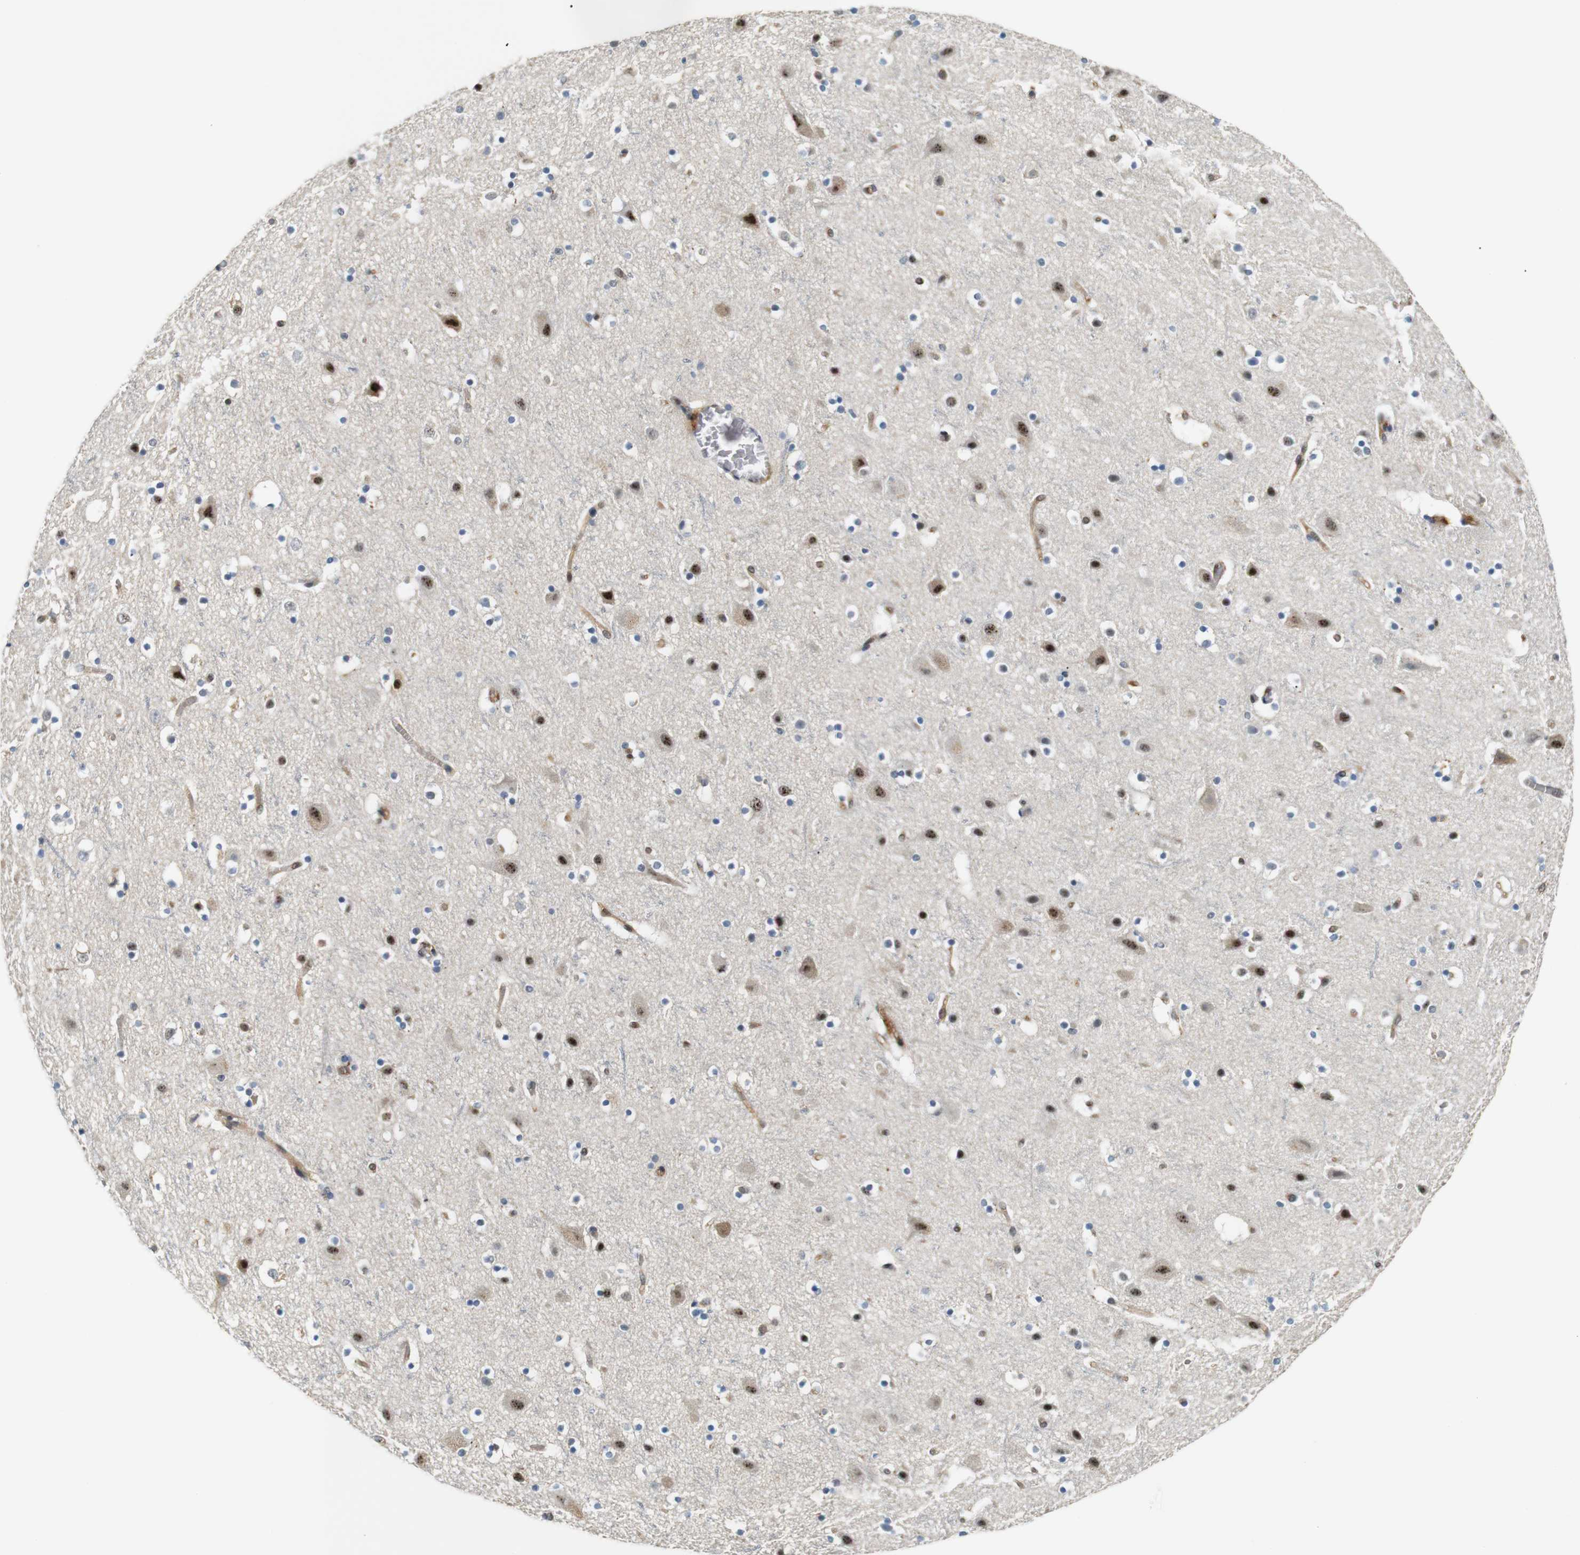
{"staining": {"intensity": "moderate", "quantity": ">75%", "location": "cytoplasmic/membranous,nuclear"}, "tissue": "cerebral cortex", "cell_type": "Endothelial cells", "image_type": "normal", "snomed": [{"axis": "morphology", "description": "Normal tissue, NOS"}, {"axis": "topography", "description": "Cerebral cortex"}], "caption": "The image exhibits immunohistochemical staining of benign cerebral cortex. There is moderate cytoplasmic/membranous,nuclear expression is appreciated in about >75% of endothelial cells.", "gene": "LXN", "patient": {"sex": "male", "age": 45}}